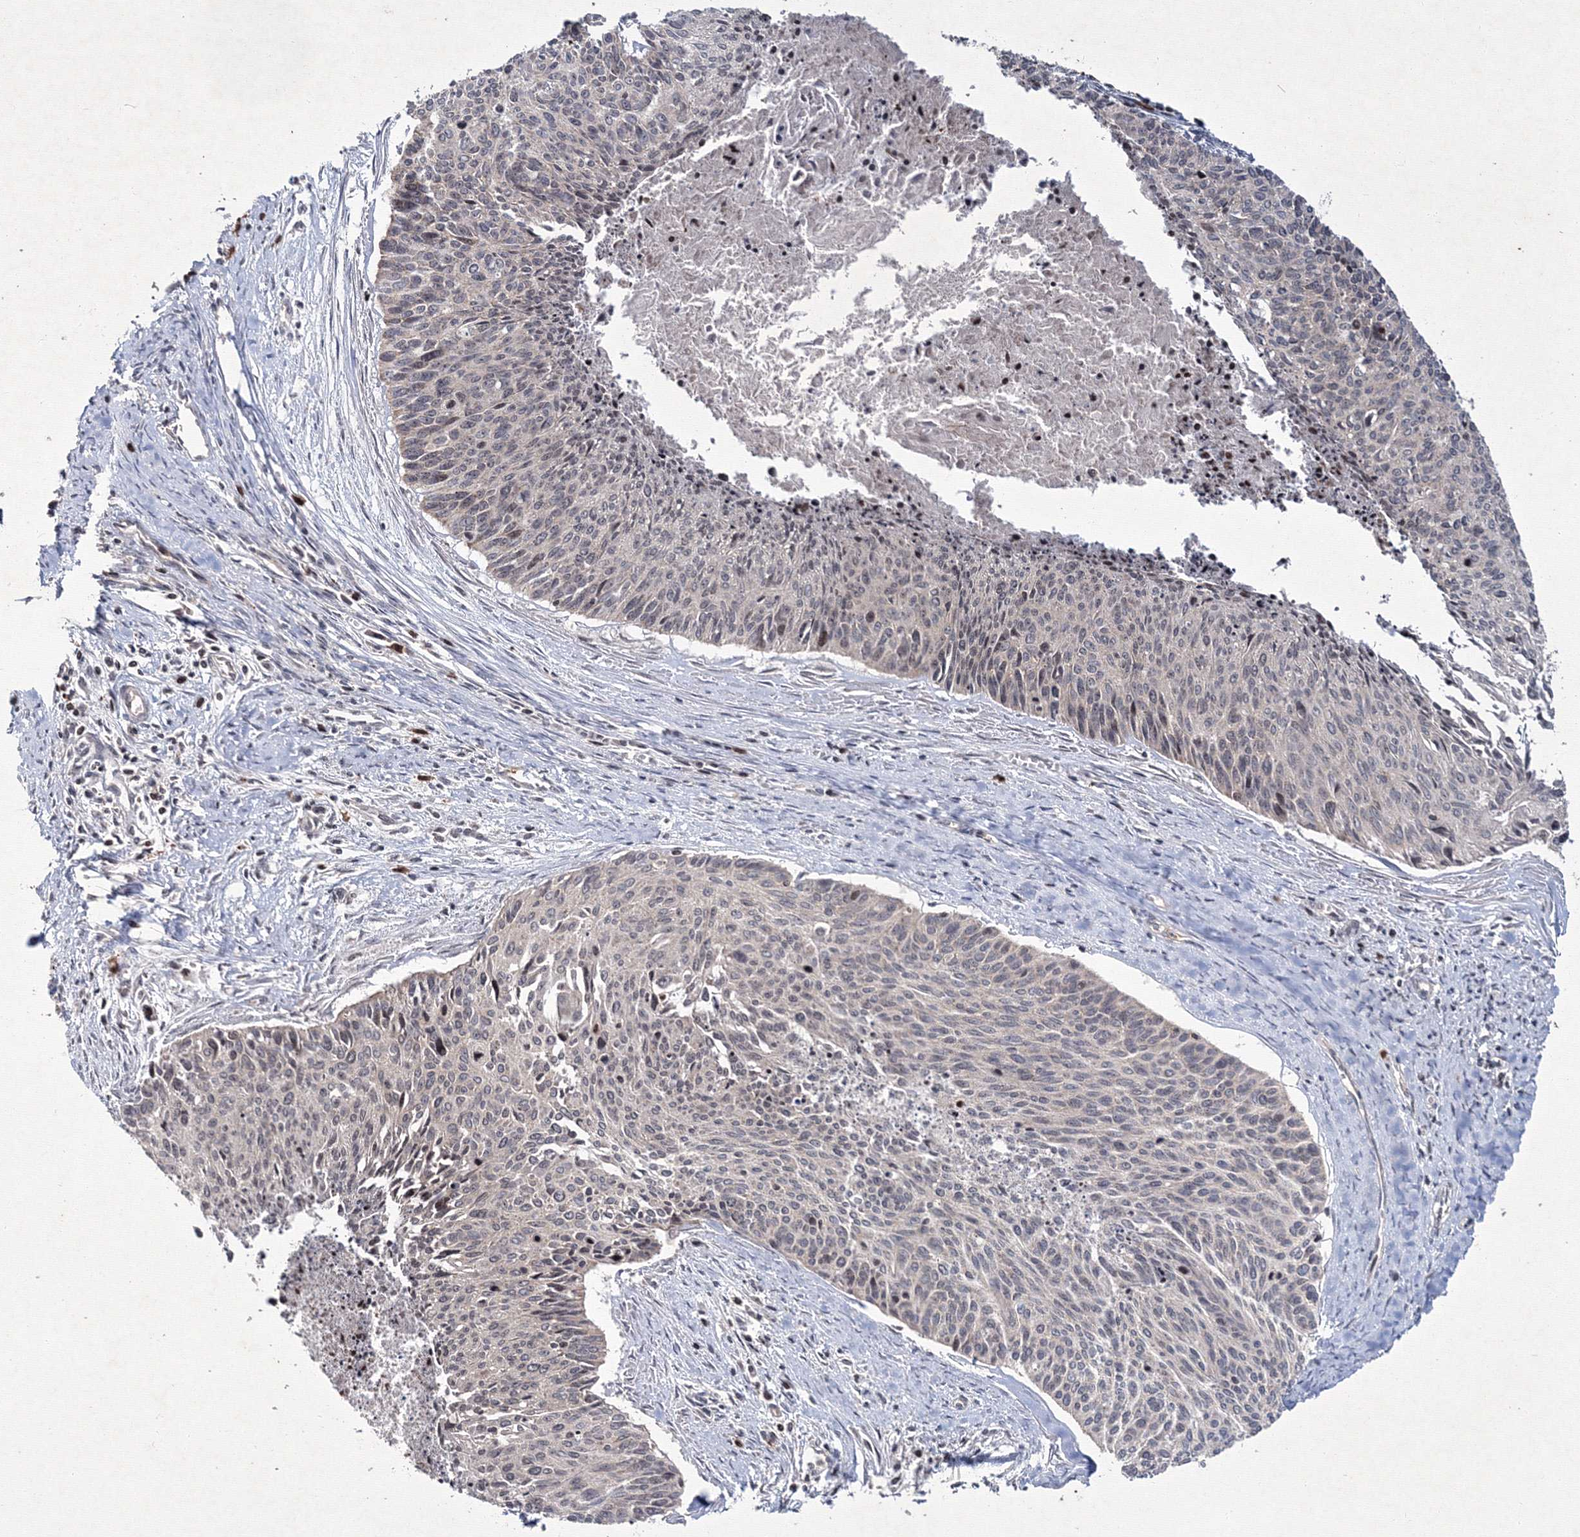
{"staining": {"intensity": "weak", "quantity": "25%-75%", "location": "nuclear"}, "tissue": "cervical cancer", "cell_type": "Tumor cells", "image_type": "cancer", "snomed": [{"axis": "morphology", "description": "Squamous cell carcinoma, NOS"}, {"axis": "topography", "description": "Cervix"}], "caption": "Weak nuclear positivity for a protein is appreciated in about 25%-75% of tumor cells of cervical cancer using immunohistochemistry (IHC).", "gene": "MKRN2", "patient": {"sex": "female", "age": 55}}